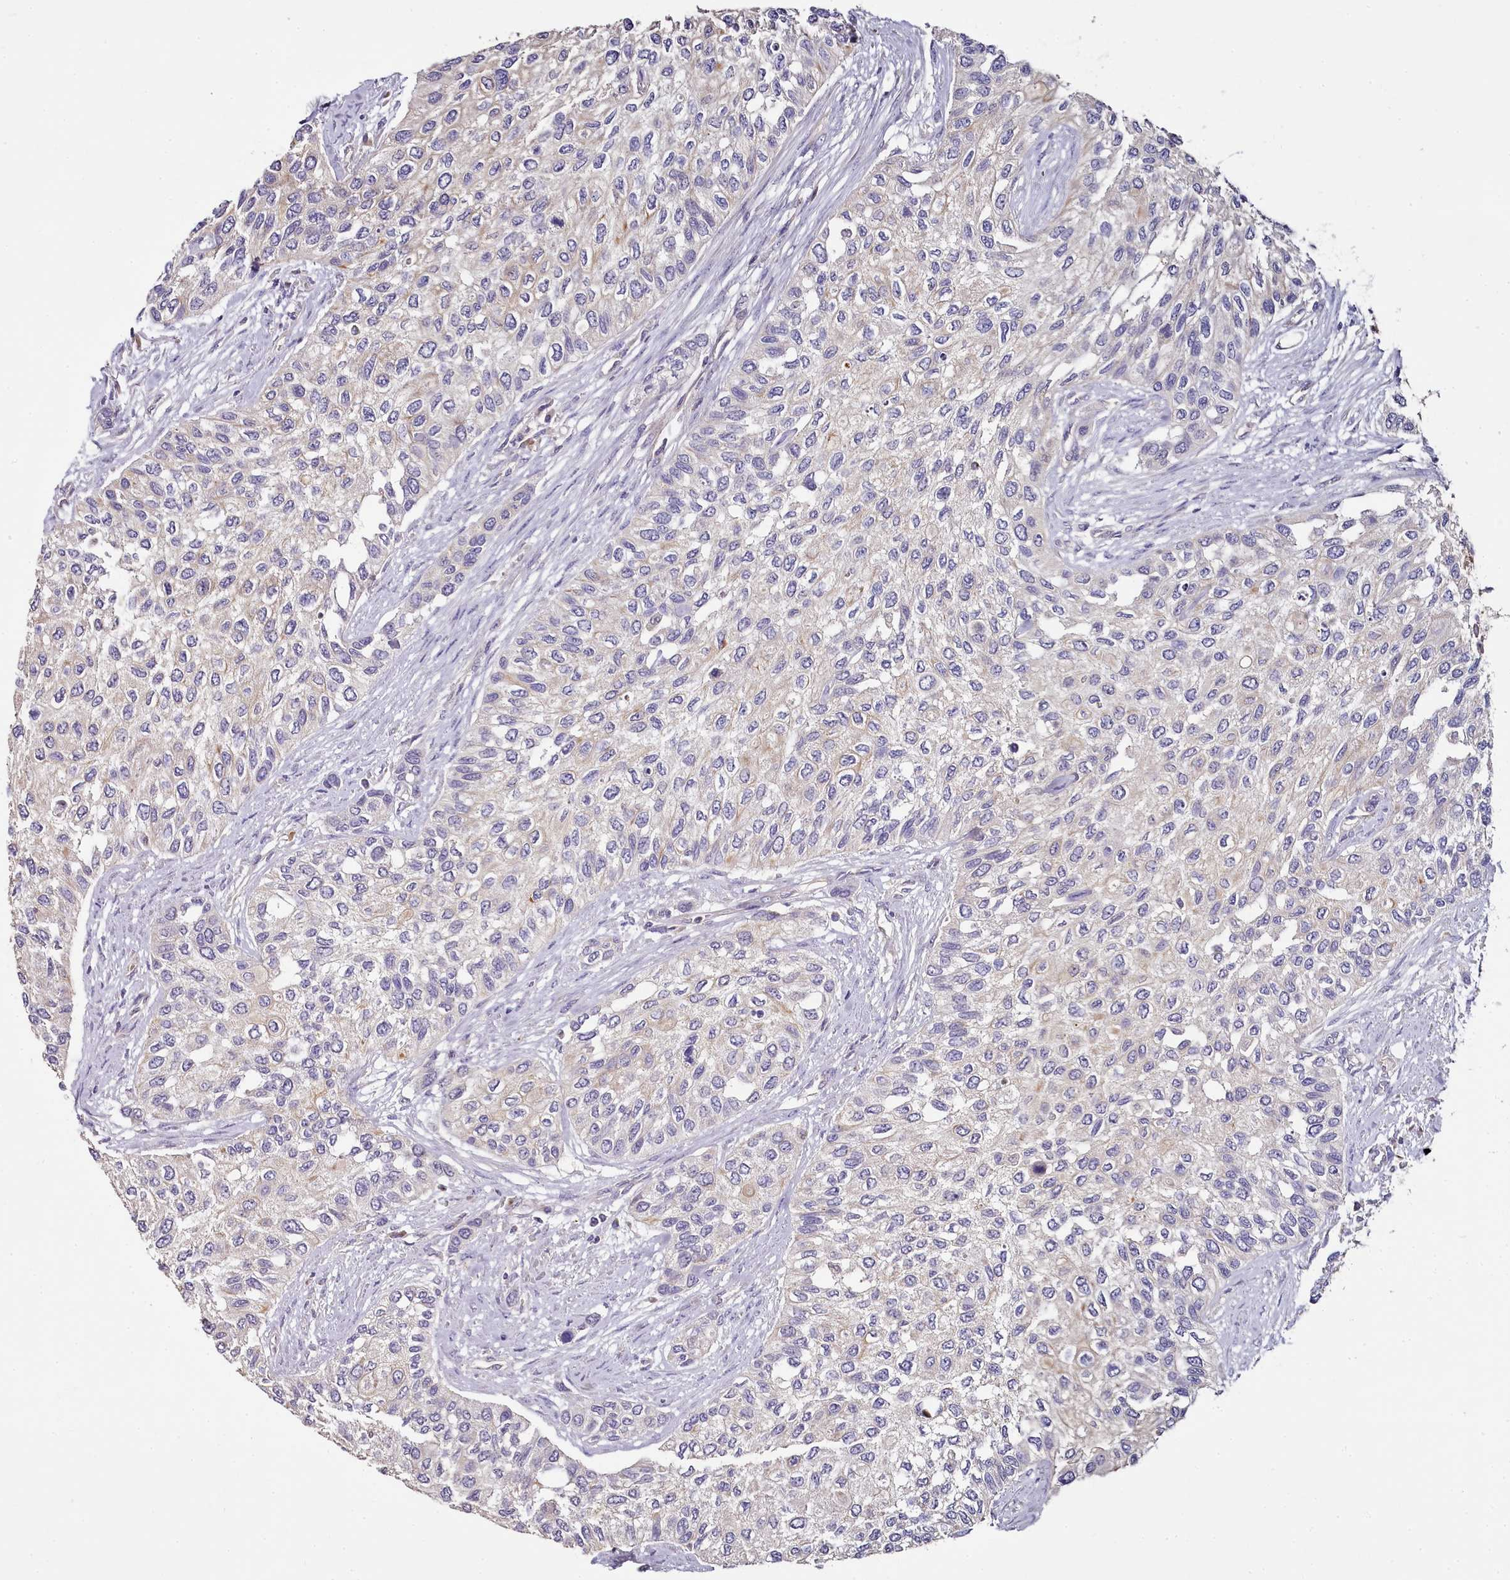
{"staining": {"intensity": "weak", "quantity": "<25%", "location": "cytoplasmic/membranous"}, "tissue": "urothelial cancer", "cell_type": "Tumor cells", "image_type": "cancer", "snomed": [{"axis": "morphology", "description": "Normal tissue, NOS"}, {"axis": "morphology", "description": "Urothelial carcinoma, High grade"}, {"axis": "topography", "description": "Vascular tissue"}, {"axis": "topography", "description": "Urinary bladder"}], "caption": "Immunohistochemistry (IHC) of high-grade urothelial carcinoma demonstrates no staining in tumor cells. (Stains: DAB (3,3'-diaminobenzidine) immunohistochemistry with hematoxylin counter stain, Microscopy: brightfield microscopy at high magnification).", "gene": "ACSS1", "patient": {"sex": "female", "age": 56}}